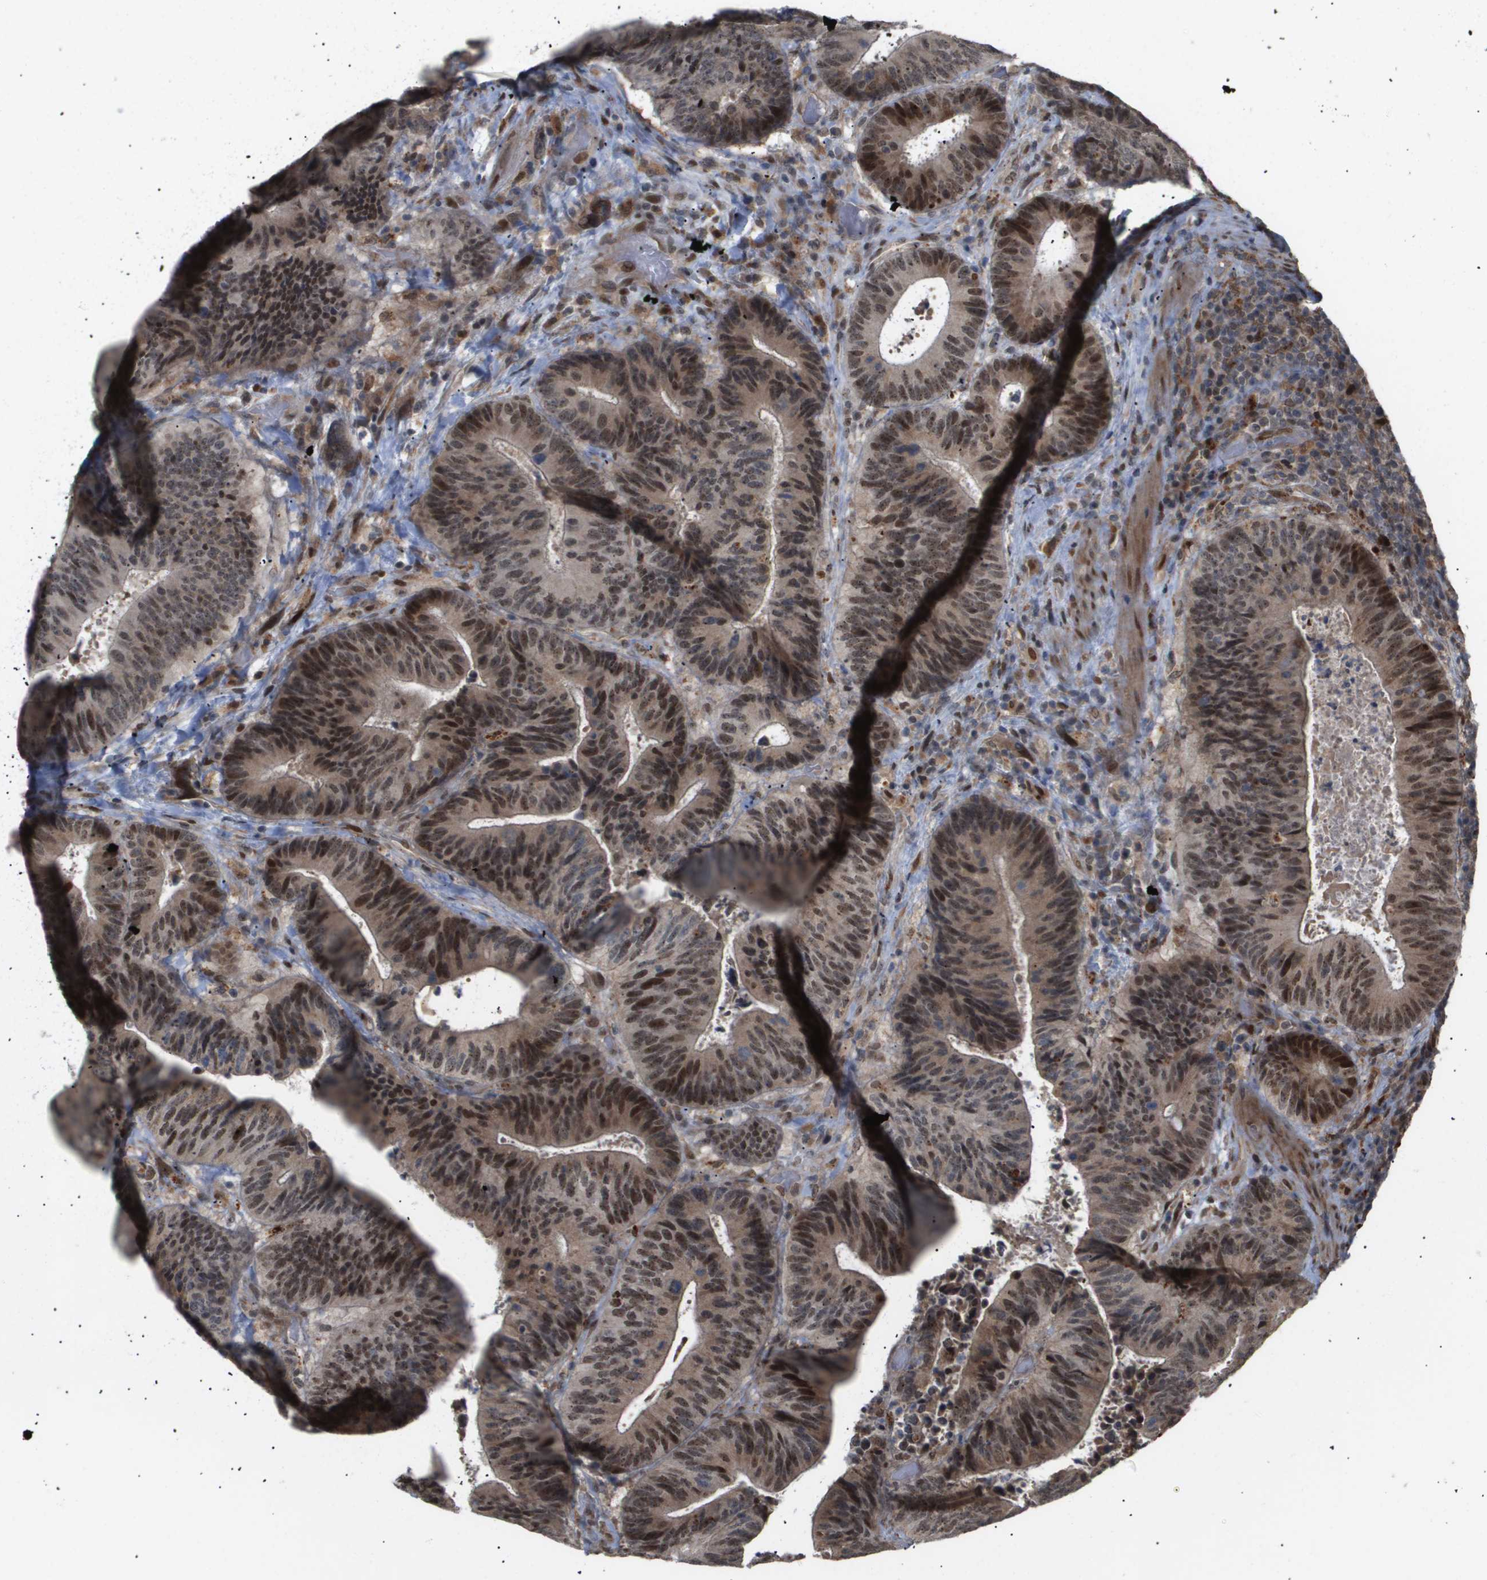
{"staining": {"intensity": "moderate", "quantity": "25%-75%", "location": "nuclear"}, "tissue": "colorectal cancer", "cell_type": "Tumor cells", "image_type": "cancer", "snomed": [{"axis": "morphology", "description": "Adenocarcinoma, NOS"}, {"axis": "topography", "description": "Rectum"}], "caption": "Tumor cells display medium levels of moderate nuclear positivity in about 25%-75% of cells in human colorectal cancer.", "gene": "PDGFB", "patient": {"sex": "male", "age": 72}}